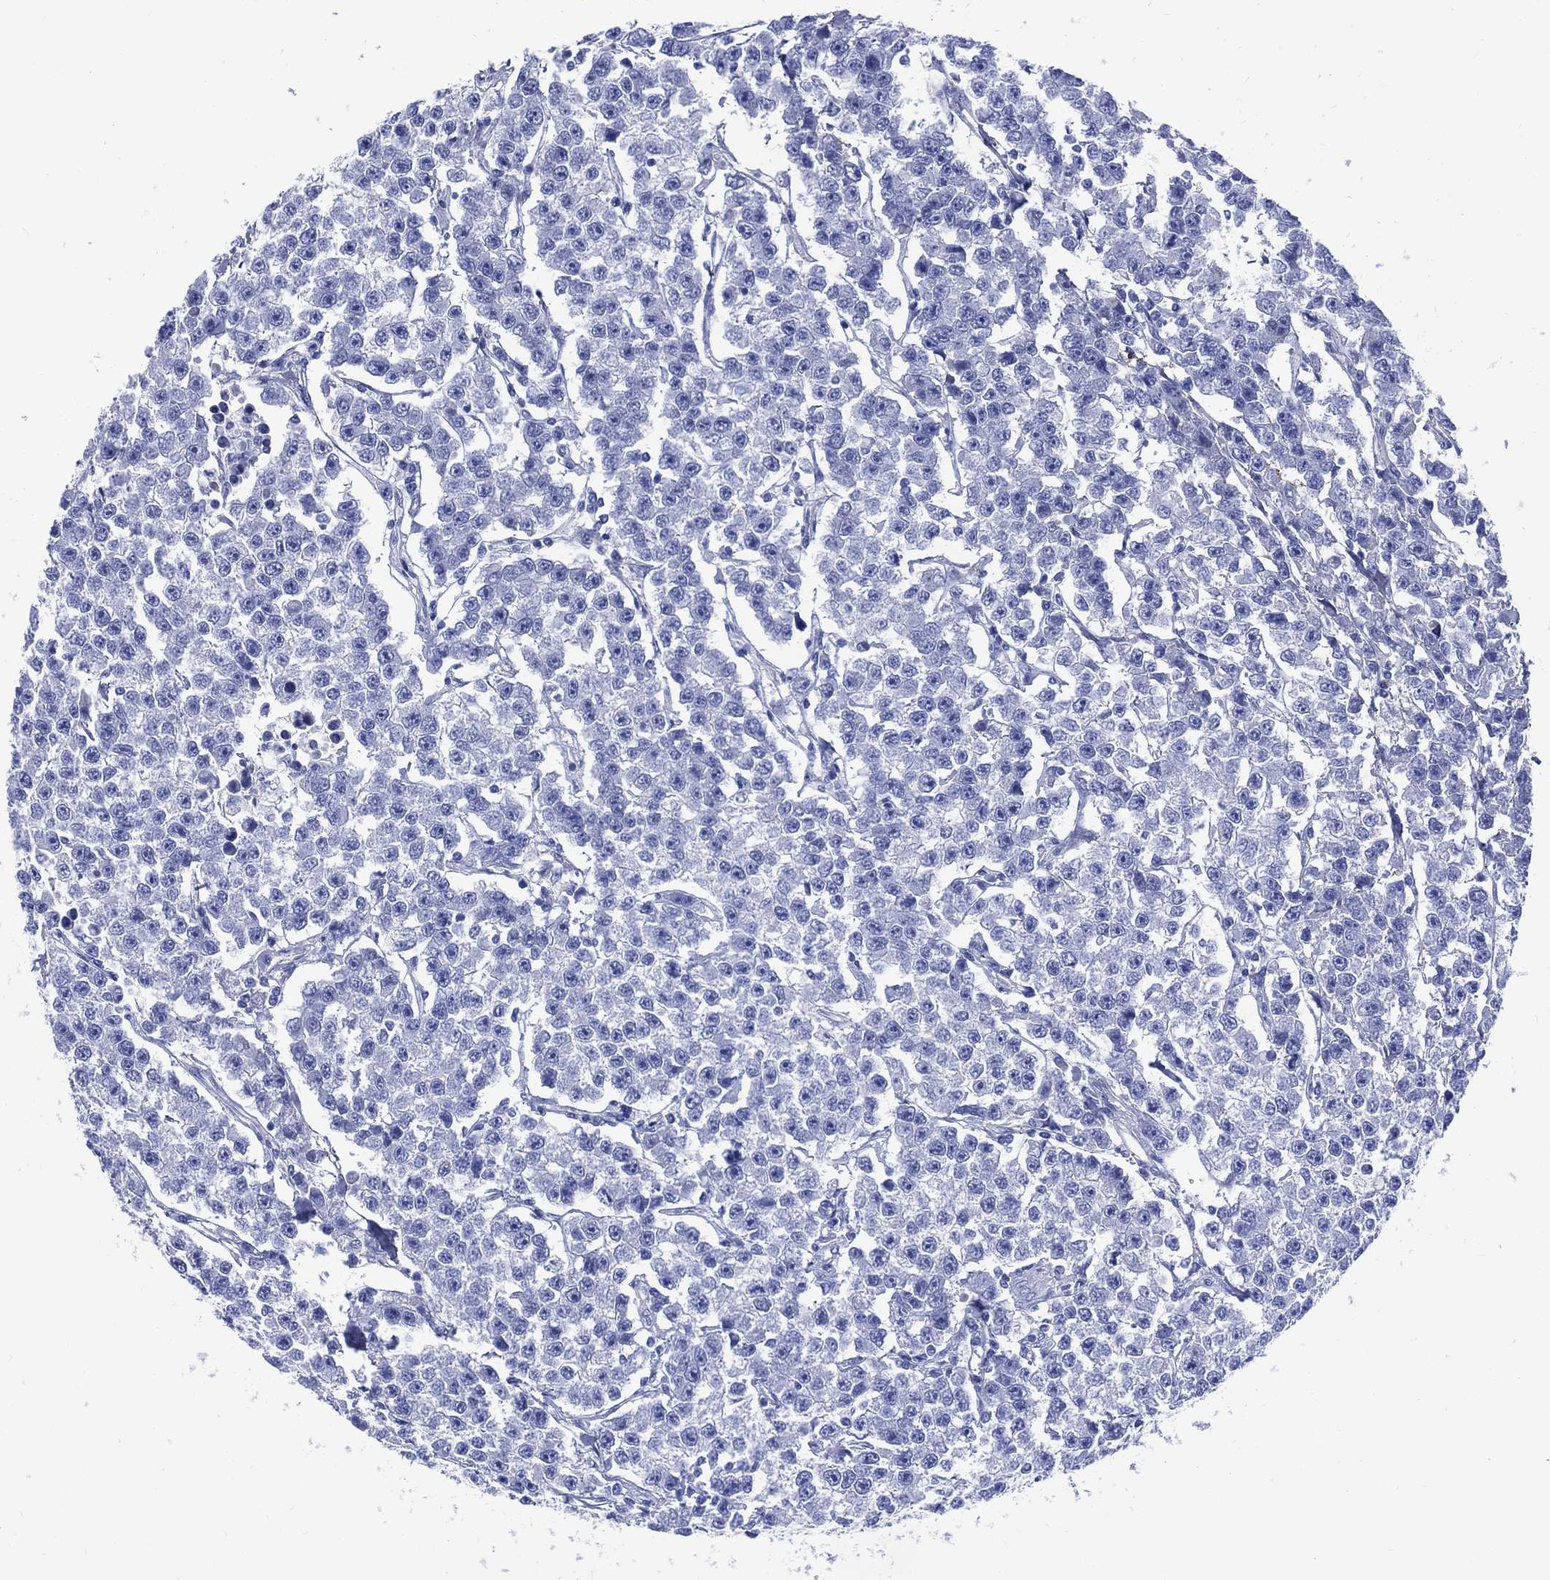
{"staining": {"intensity": "negative", "quantity": "none", "location": "none"}, "tissue": "testis cancer", "cell_type": "Tumor cells", "image_type": "cancer", "snomed": [{"axis": "morphology", "description": "Seminoma, NOS"}, {"axis": "topography", "description": "Testis"}], "caption": "This is an immunohistochemistry (IHC) image of human testis seminoma. There is no staining in tumor cells.", "gene": "SHCBP1L", "patient": {"sex": "male", "age": 59}}